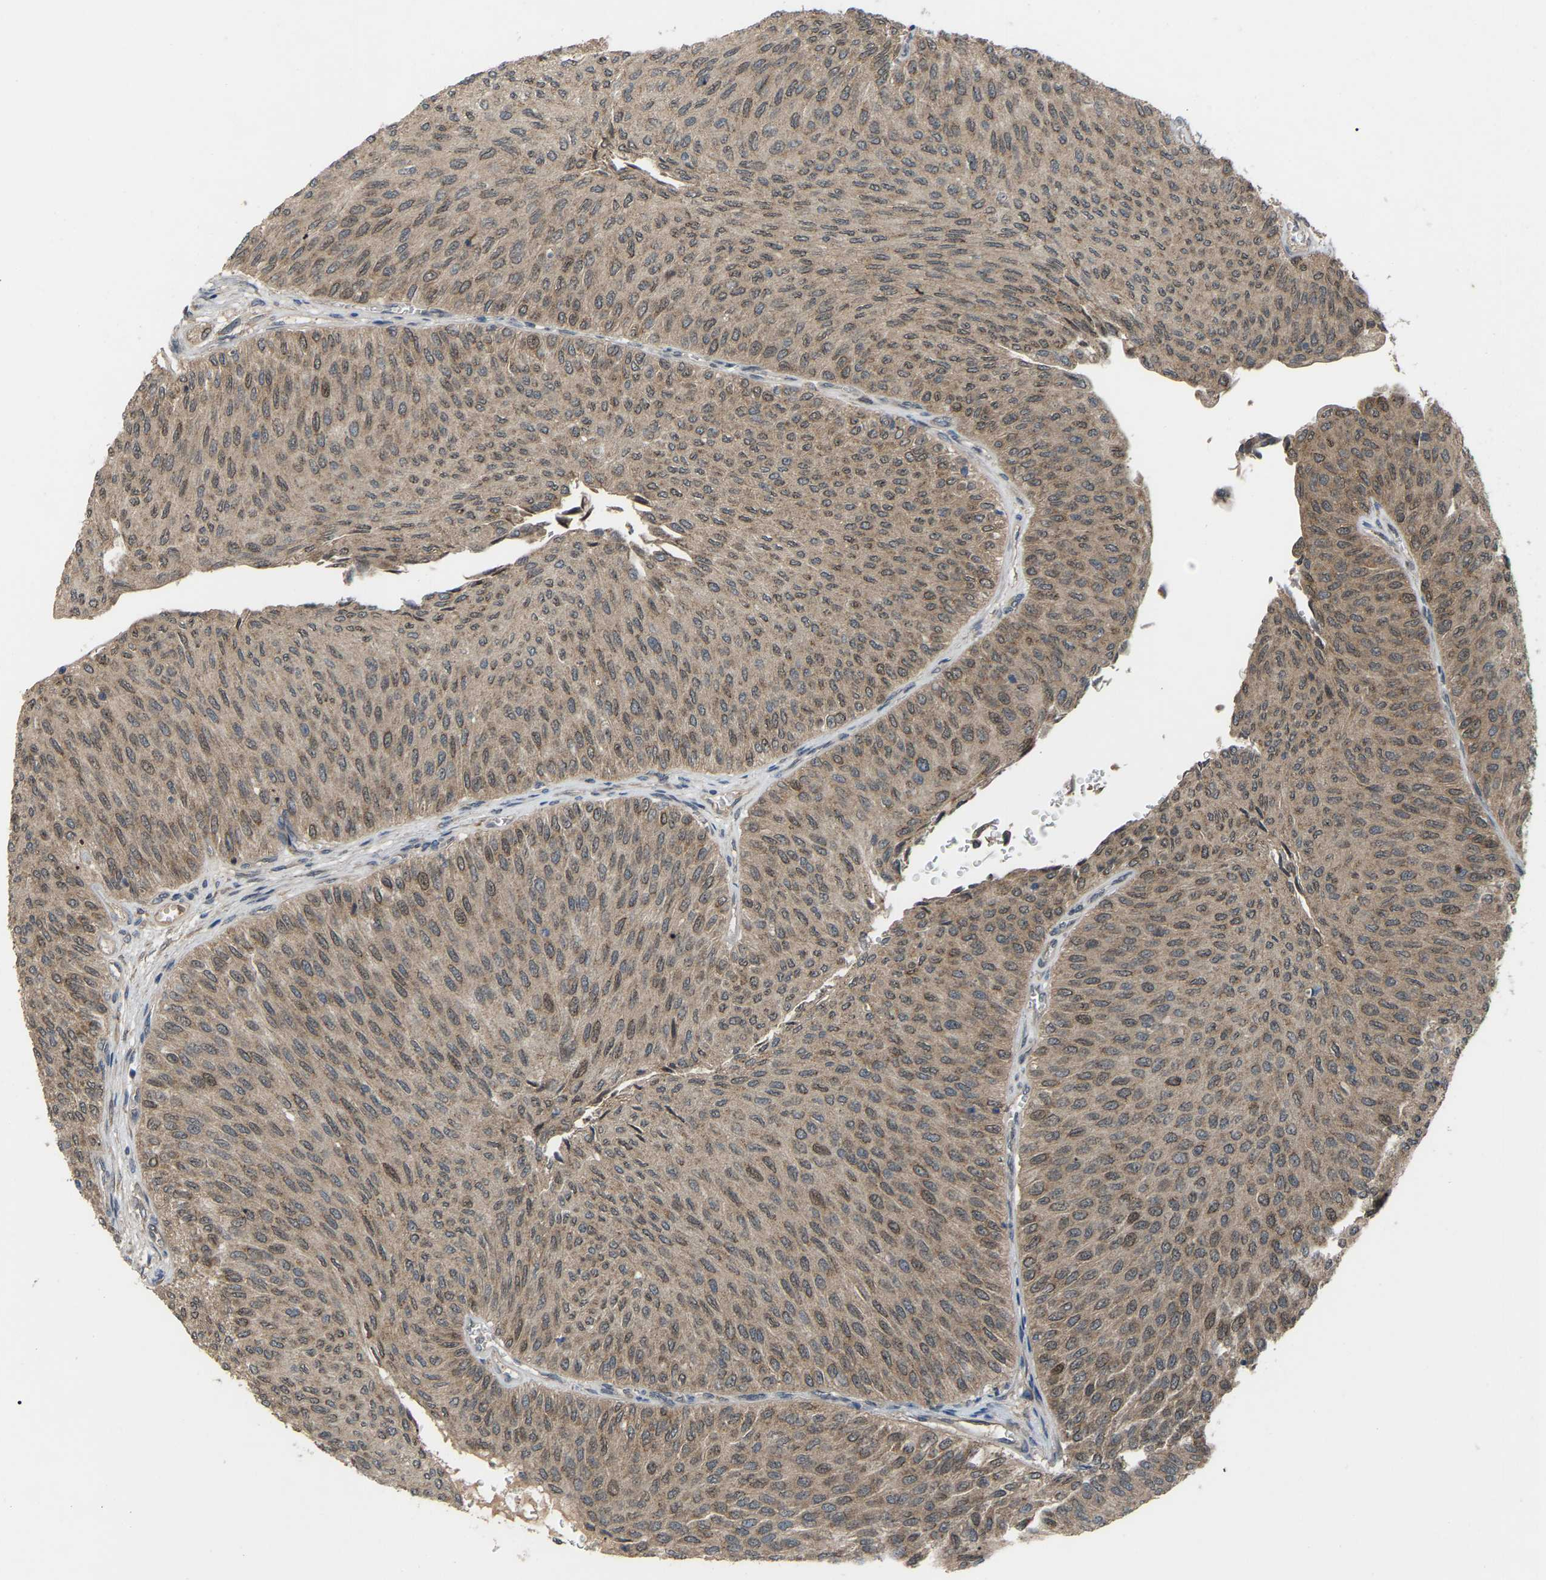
{"staining": {"intensity": "weak", "quantity": ">75%", "location": "cytoplasmic/membranous"}, "tissue": "urothelial cancer", "cell_type": "Tumor cells", "image_type": "cancer", "snomed": [{"axis": "morphology", "description": "Urothelial carcinoma, Low grade"}, {"axis": "topography", "description": "Urinary bladder"}], "caption": "Urothelial cancer stained with immunohistochemistry displays weak cytoplasmic/membranous expression in about >75% of tumor cells.", "gene": "CROT", "patient": {"sex": "male", "age": 78}}